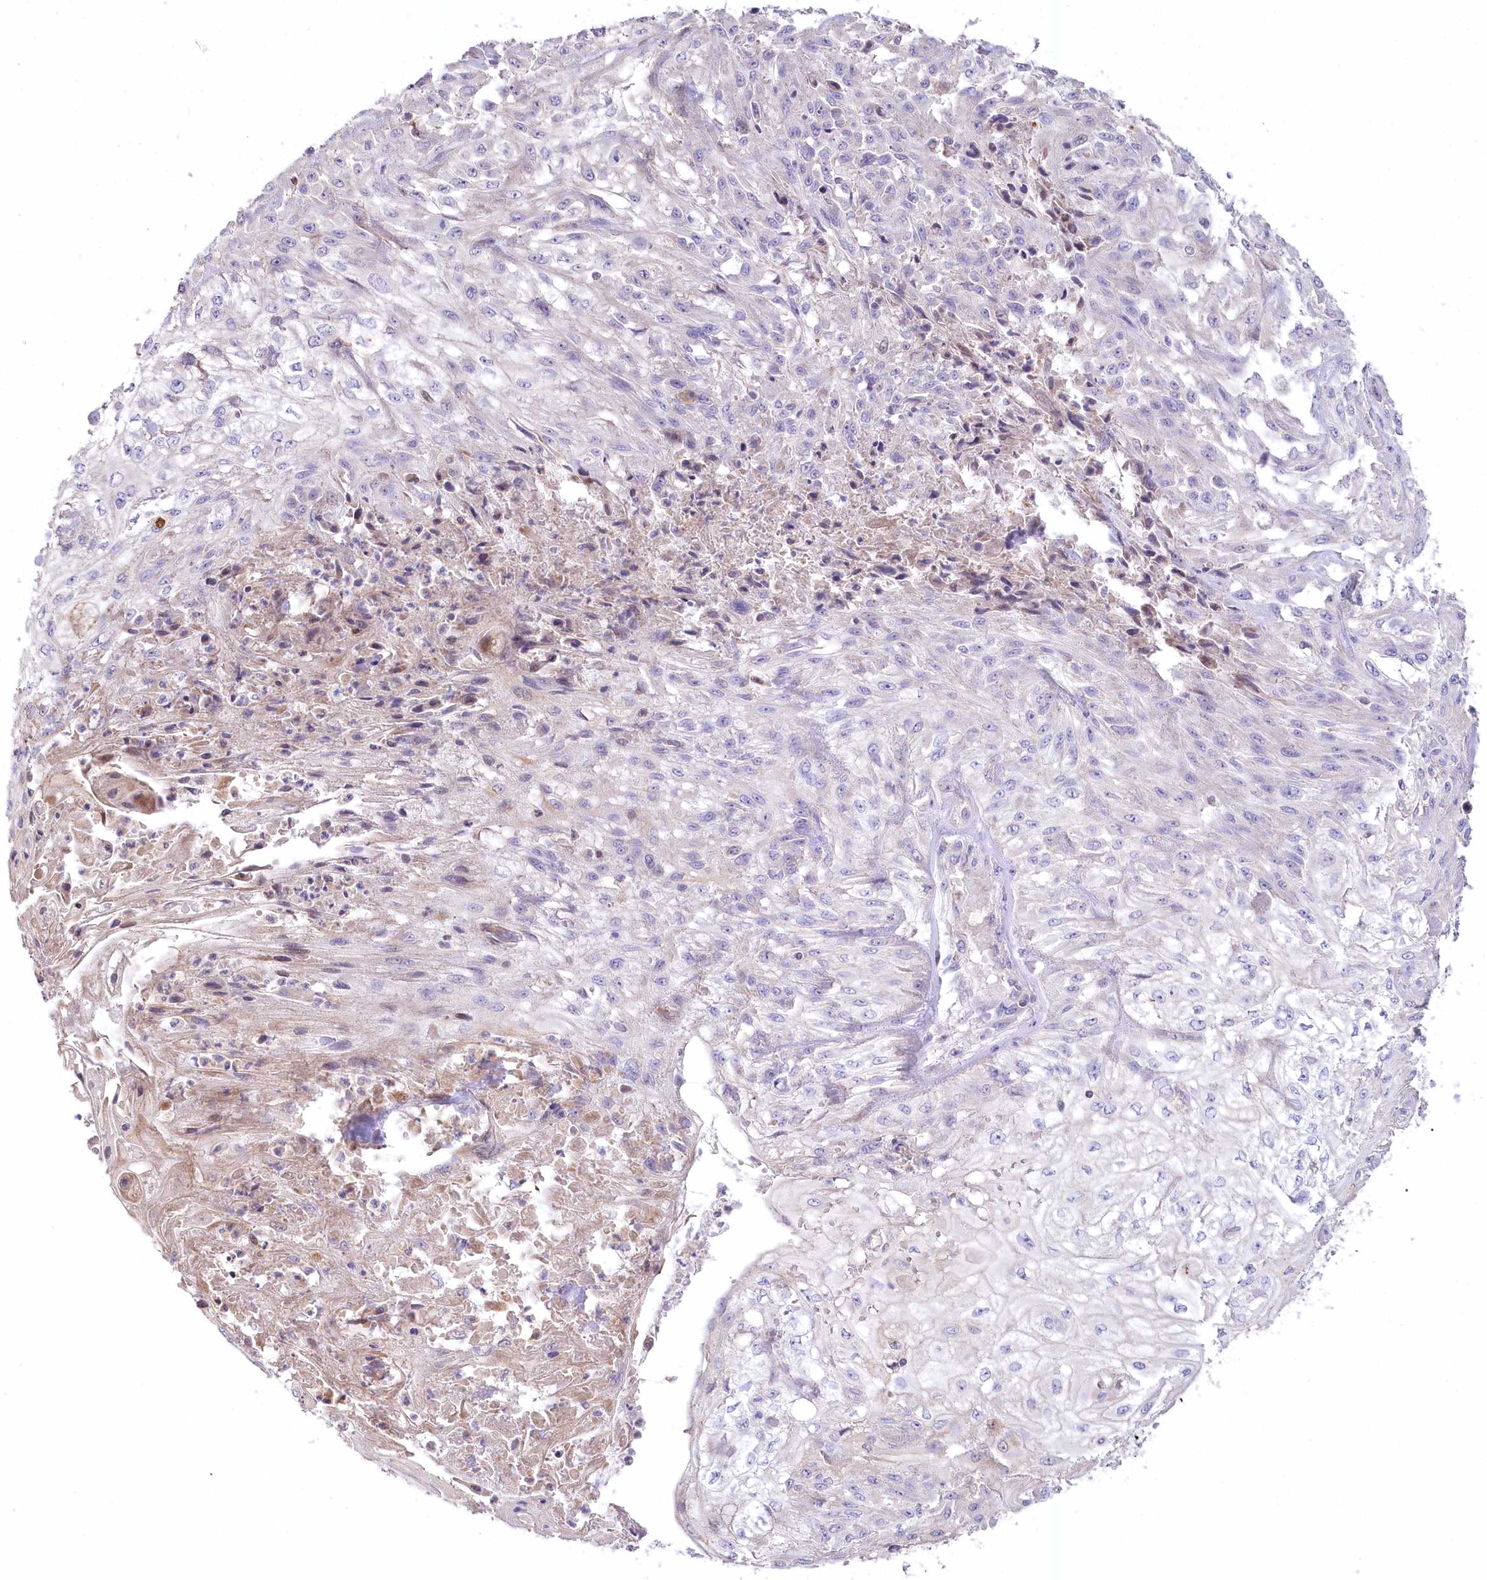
{"staining": {"intensity": "negative", "quantity": "none", "location": "none"}, "tissue": "skin cancer", "cell_type": "Tumor cells", "image_type": "cancer", "snomed": [{"axis": "morphology", "description": "Squamous cell carcinoma, NOS"}, {"axis": "morphology", "description": "Squamous cell carcinoma, metastatic, NOS"}, {"axis": "topography", "description": "Skin"}, {"axis": "topography", "description": "Lymph node"}], "caption": "Tumor cells show no significant protein staining in skin squamous cell carcinoma. Nuclei are stained in blue.", "gene": "SLC6A11", "patient": {"sex": "male", "age": 75}}